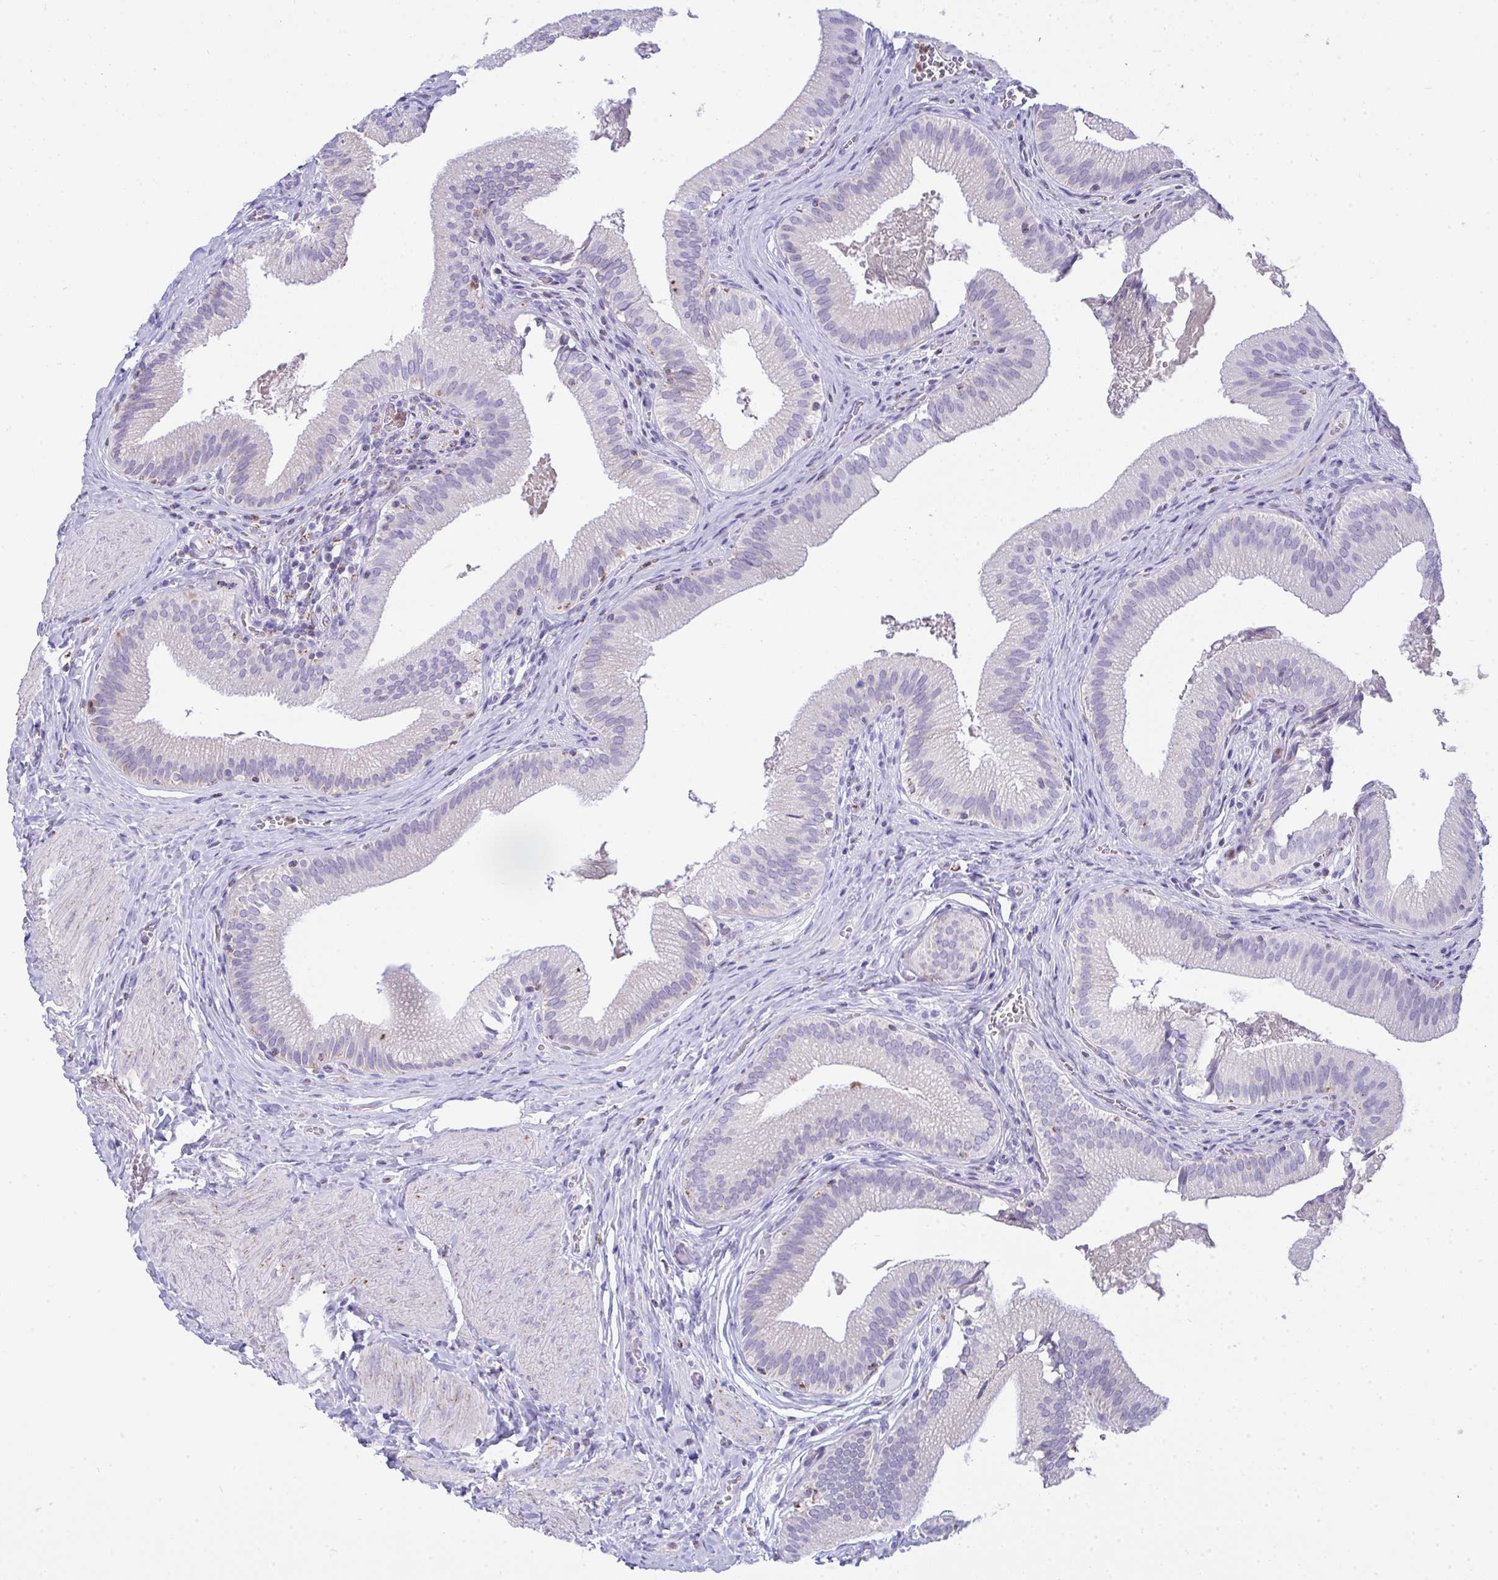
{"staining": {"intensity": "weak", "quantity": "<25%", "location": "cytoplasmic/membranous"}, "tissue": "gallbladder", "cell_type": "Glandular cells", "image_type": "normal", "snomed": [{"axis": "morphology", "description": "Normal tissue, NOS"}, {"axis": "topography", "description": "Gallbladder"}, {"axis": "topography", "description": "Peripheral nerve tissue"}], "caption": "Immunohistochemistry image of benign gallbladder stained for a protein (brown), which demonstrates no positivity in glandular cells. (DAB (3,3'-diaminobenzidine) immunohistochemistry, high magnification).", "gene": "PLA2G12B", "patient": {"sex": "male", "age": 17}}